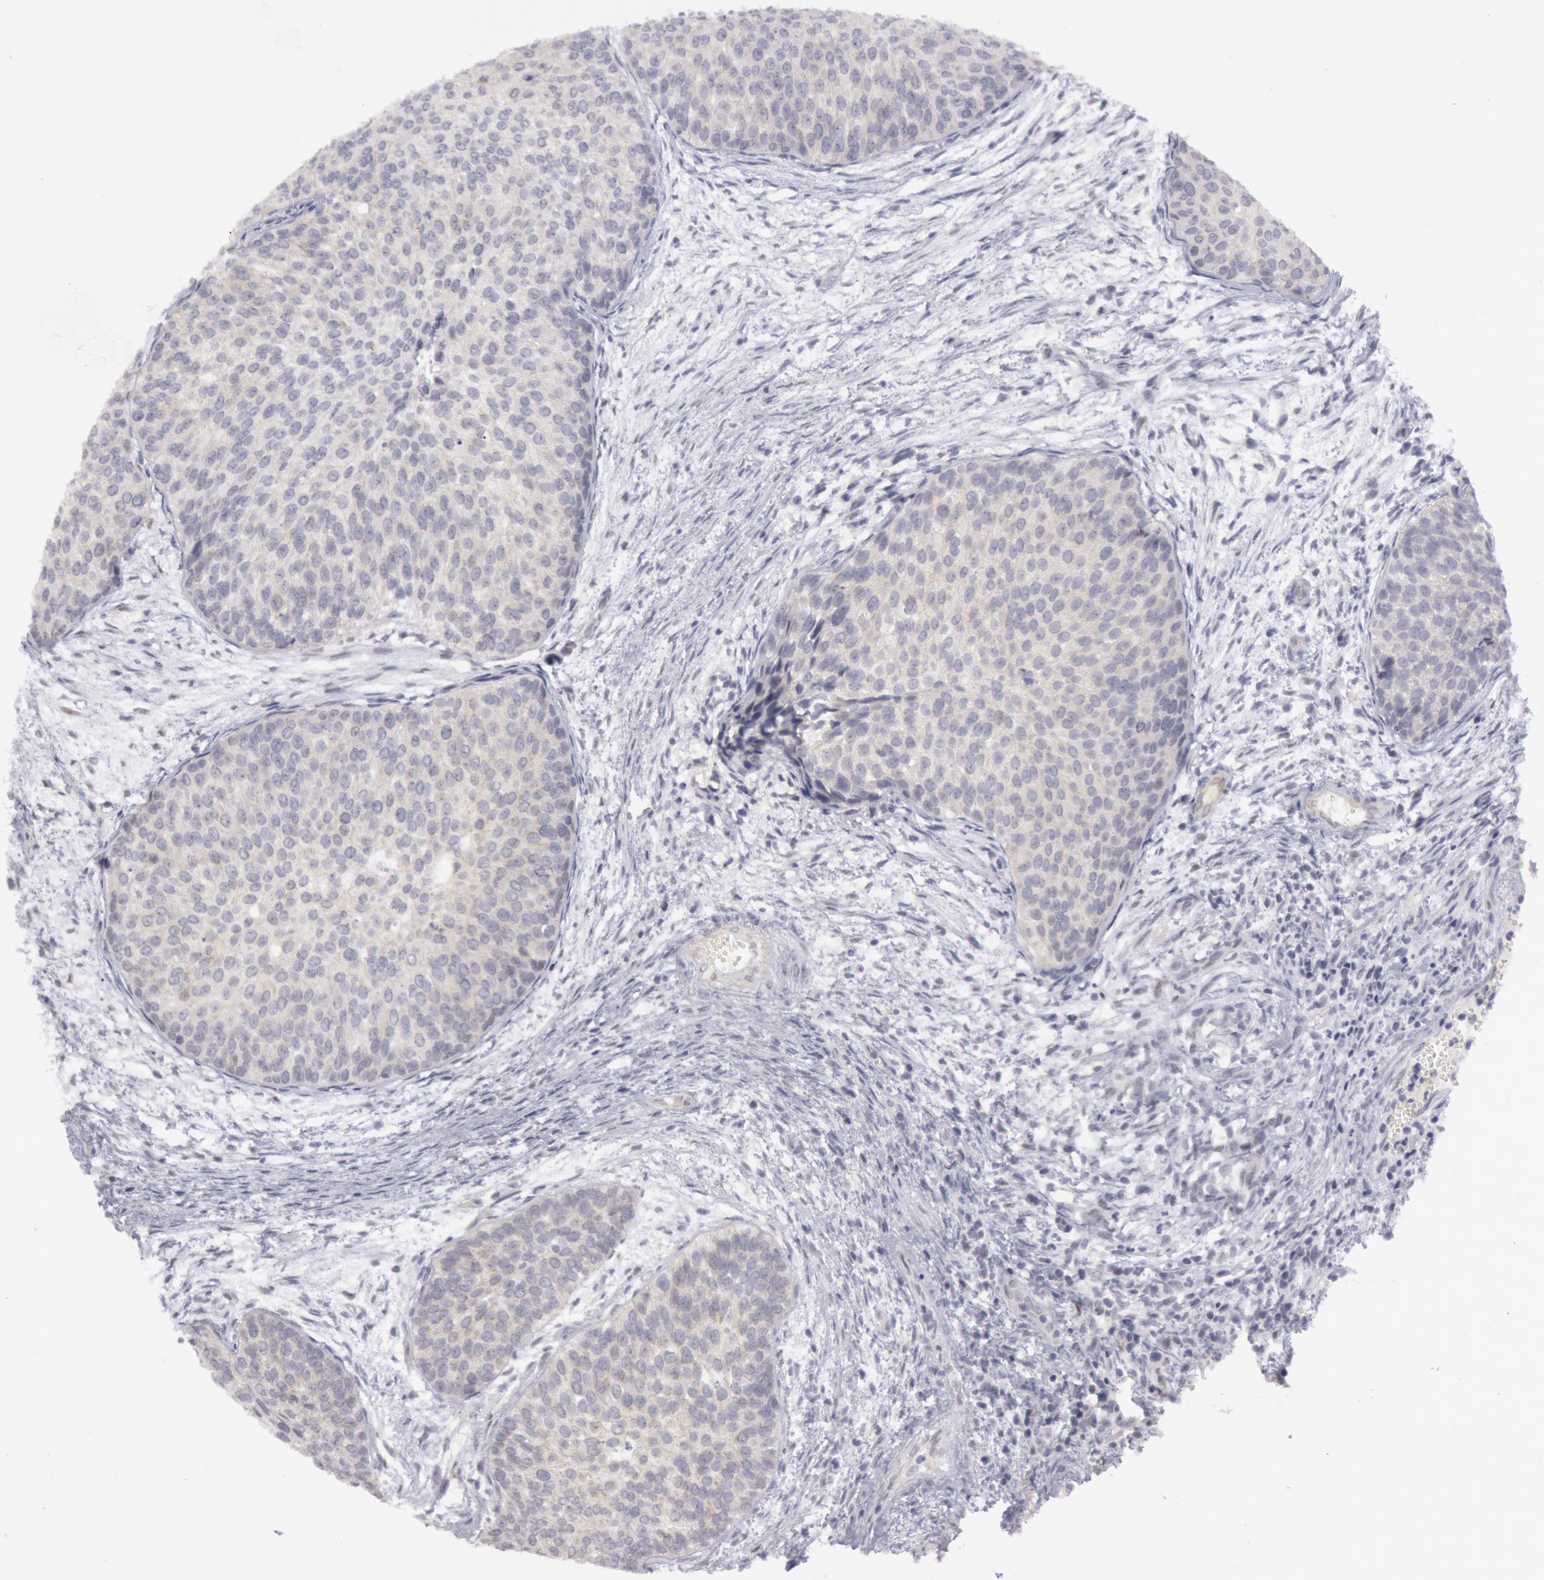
{"staining": {"intensity": "weak", "quantity": ">75%", "location": "cytoplasmic/membranous"}, "tissue": "urothelial cancer", "cell_type": "Tumor cells", "image_type": "cancer", "snomed": [{"axis": "morphology", "description": "Urothelial carcinoma, Low grade"}, {"axis": "topography", "description": "Urinary bladder"}], "caption": "Immunohistochemistry image of neoplastic tissue: human urothelial cancer stained using immunohistochemistry displays low levels of weak protein expression localized specifically in the cytoplasmic/membranous of tumor cells, appearing as a cytoplasmic/membranous brown color.", "gene": "JOSD1", "patient": {"sex": "male", "age": 84}}